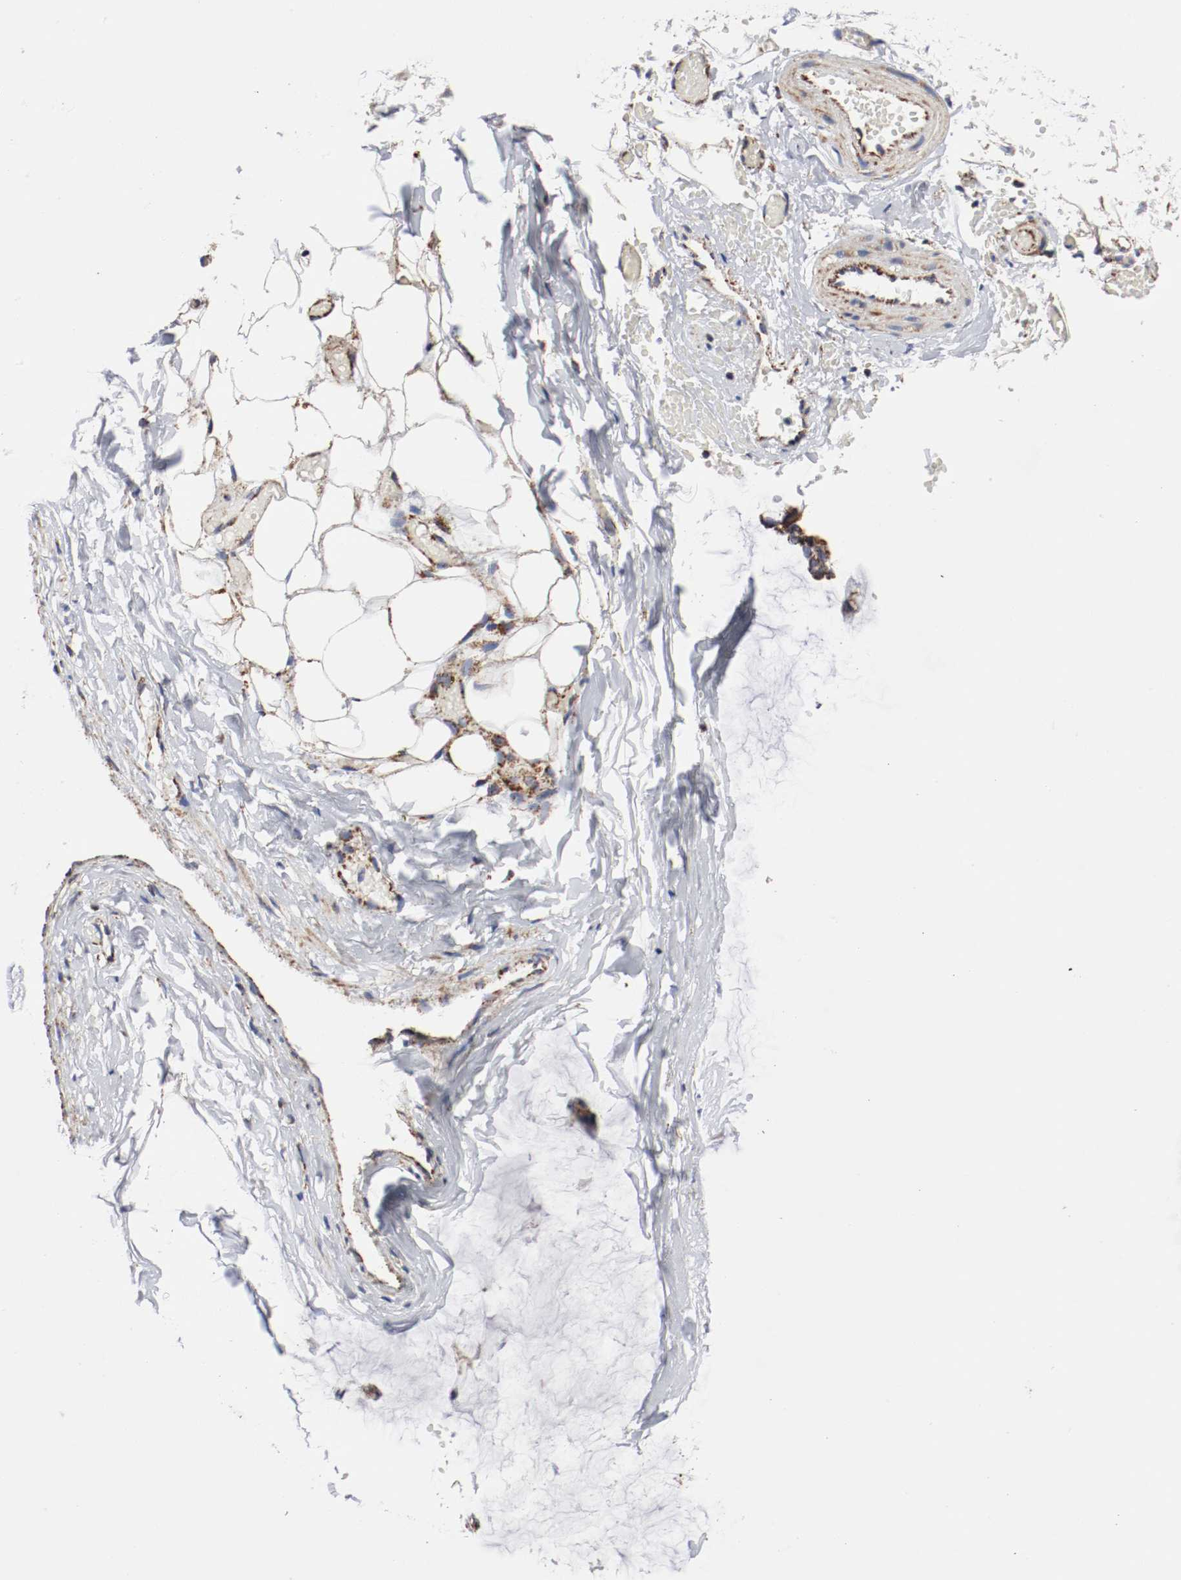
{"staining": {"intensity": "strong", "quantity": ">75%", "location": "cytoplasmic/membranous"}, "tissue": "ovarian cancer", "cell_type": "Tumor cells", "image_type": "cancer", "snomed": [{"axis": "morphology", "description": "Cystadenocarcinoma, mucinous, NOS"}, {"axis": "topography", "description": "Ovary"}], "caption": "High-power microscopy captured an immunohistochemistry micrograph of ovarian mucinous cystadenocarcinoma, revealing strong cytoplasmic/membranous positivity in about >75% of tumor cells. (DAB (3,3'-diaminobenzidine) IHC, brown staining for protein, blue staining for nuclei).", "gene": "AFG3L2", "patient": {"sex": "female", "age": 39}}